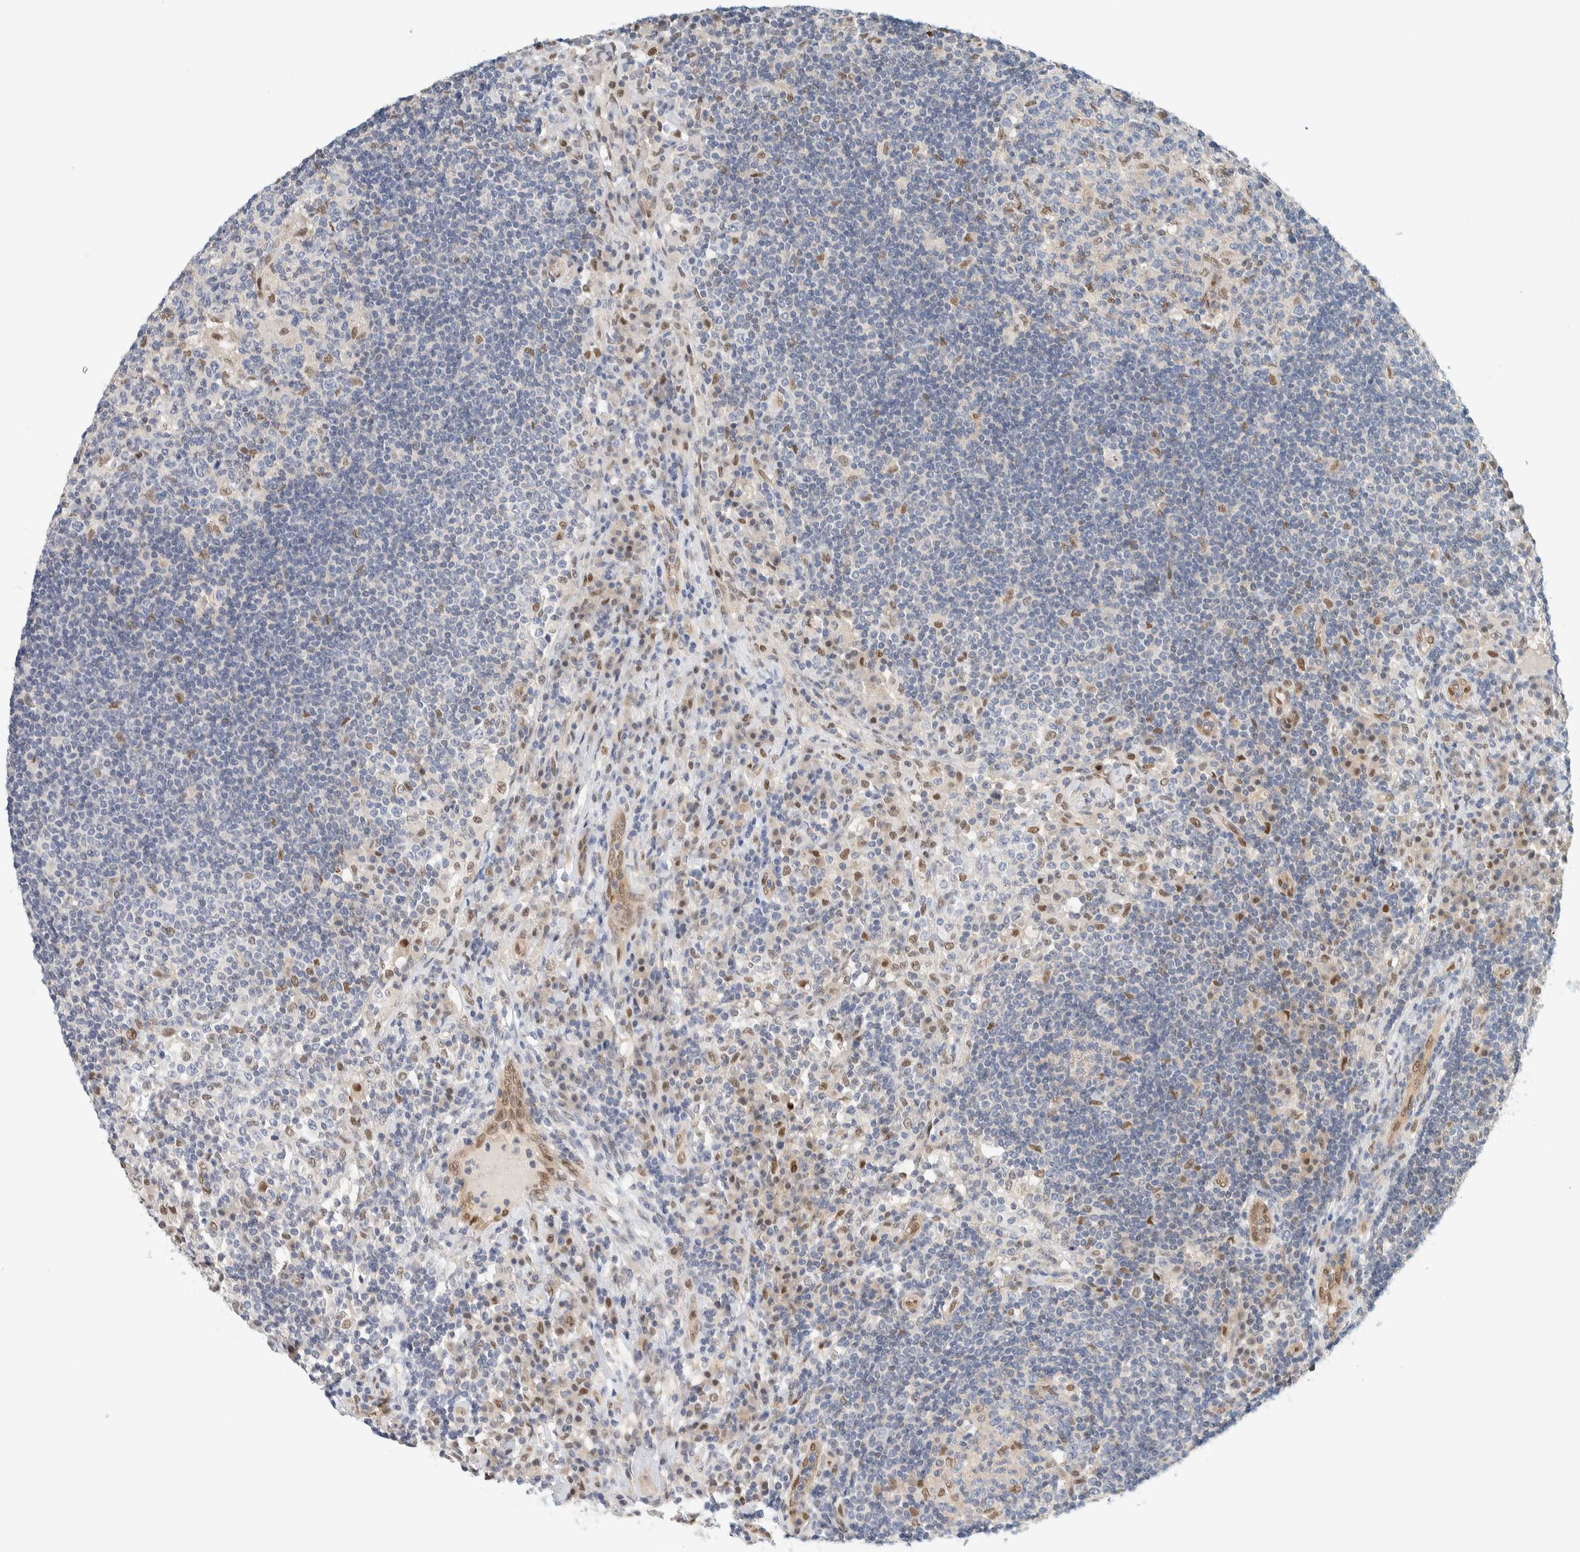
{"staining": {"intensity": "weak", "quantity": "<25%", "location": "nuclear"}, "tissue": "lymph node", "cell_type": "Germinal center cells", "image_type": "normal", "snomed": [{"axis": "morphology", "description": "Normal tissue, NOS"}, {"axis": "topography", "description": "Lymph node"}], "caption": "An image of human lymph node is negative for staining in germinal center cells. The staining is performed using DAB (3,3'-diaminobenzidine) brown chromogen with nuclei counter-stained in using hematoxylin.", "gene": "TSTD2", "patient": {"sex": "female", "age": 53}}